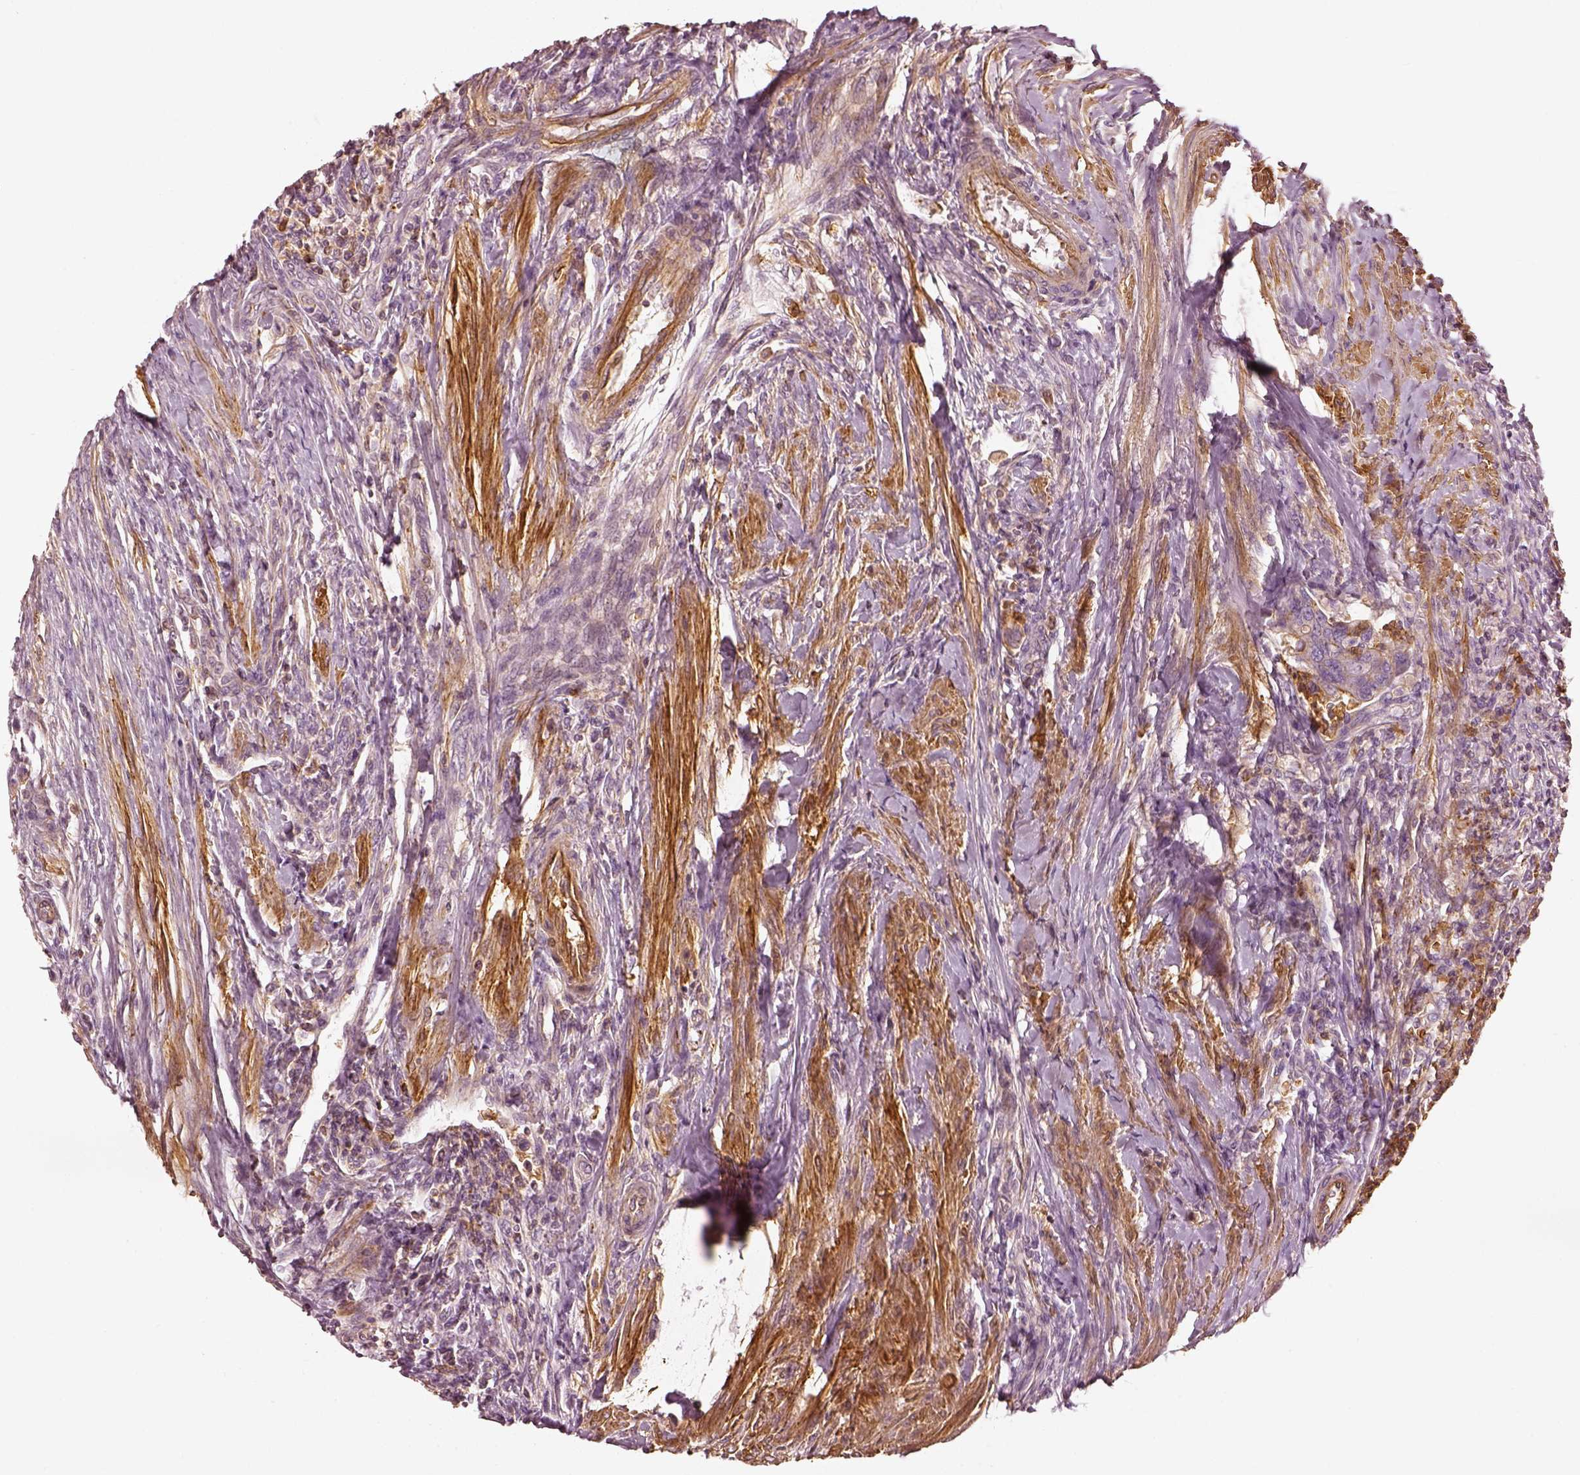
{"staining": {"intensity": "negative", "quantity": "none", "location": "none"}, "tissue": "colorectal cancer", "cell_type": "Tumor cells", "image_type": "cancer", "snomed": [{"axis": "morphology", "description": "Adenocarcinoma, NOS"}, {"axis": "topography", "description": "Colon"}], "caption": "High power microscopy histopathology image of an immunohistochemistry (IHC) histopathology image of colorectal cancer (adenocarcinoma), revealing no significant expression in tumor cells. (Brightfield microscopy of DAB (3,3'-diaminobenzidine) IHC at high magnification).", "gene": "ZYX", "patient": {"sex": "female", "age": 67}}